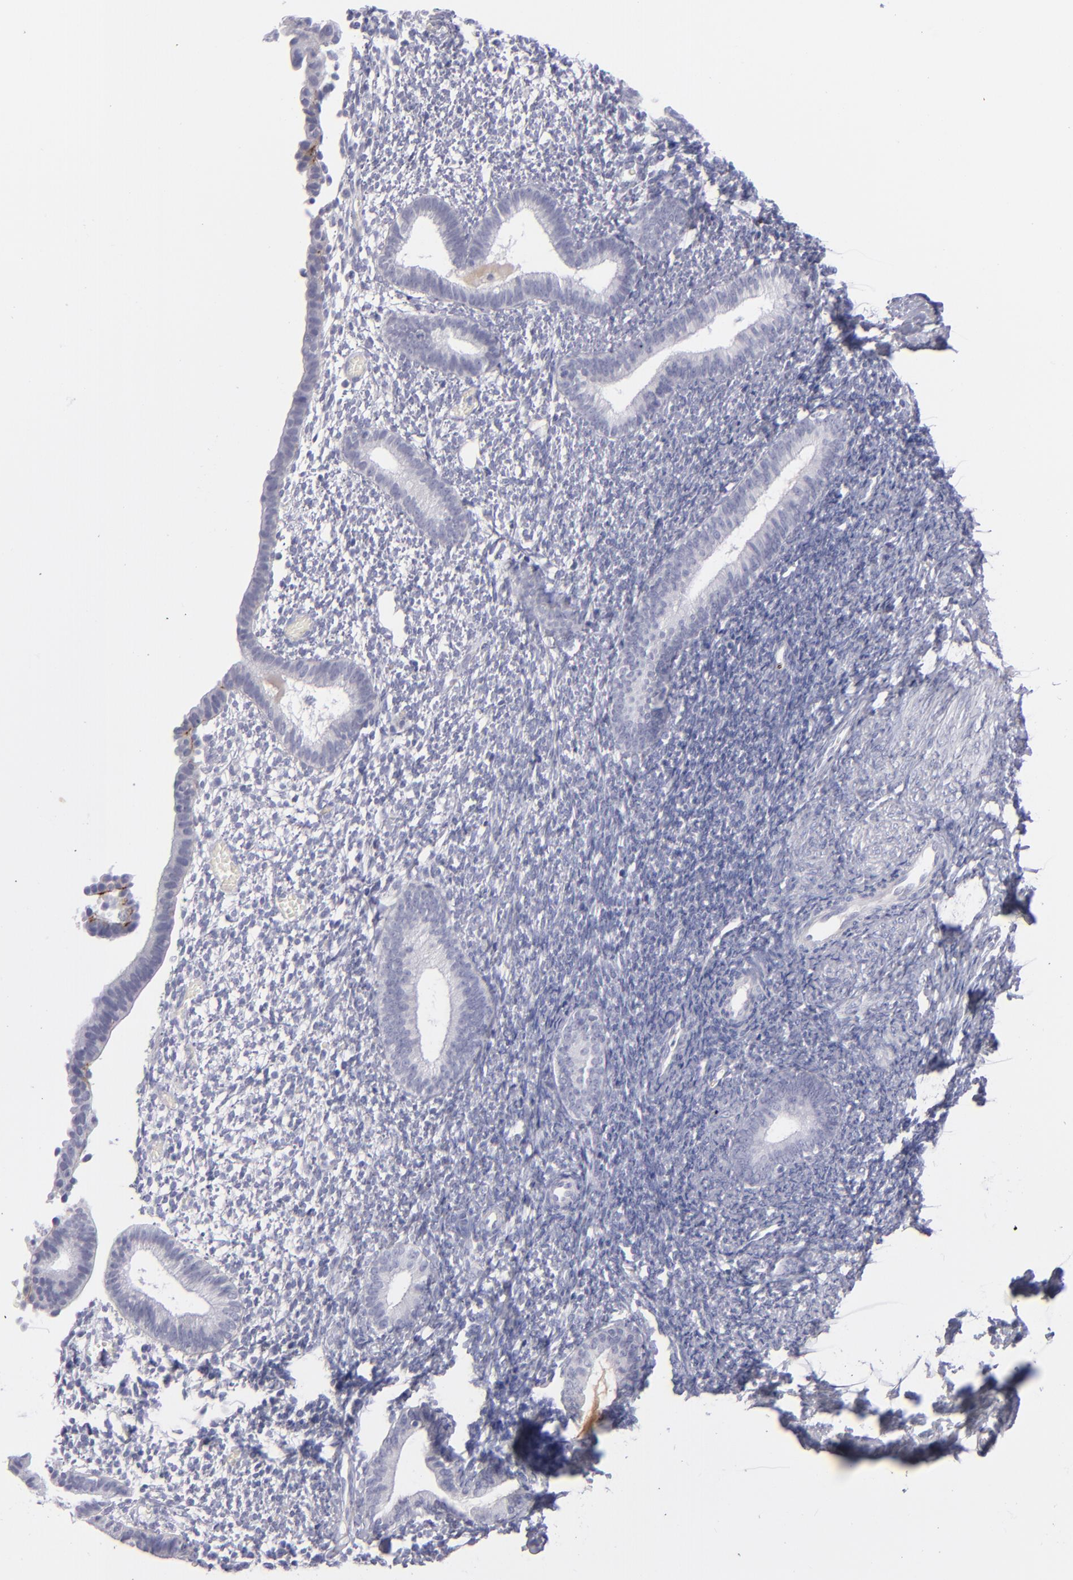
{"staining": {"intensity": "negative", "quantity": "none", "location": "none"}, "tissue": "endometrium", "cell_type": "Cells in endometrial stroma", "image_type": "normal", "snomed": [{"axis": "morphology", "description": "Normal tissue, NOS"}, {"axis": "topography", "description": "Smooth muscle"}, {"axis": "topography", "description": "Endometrium"}], "caption": "This image is of normal endometrium stained with immunohistochemistry to label a protein in brown with the nuclei are counter-stained blue. There is no staining in cells in endometrial stroma.", "gene": "ITGB4", "patient": {"sex": "female", "age": 57}}